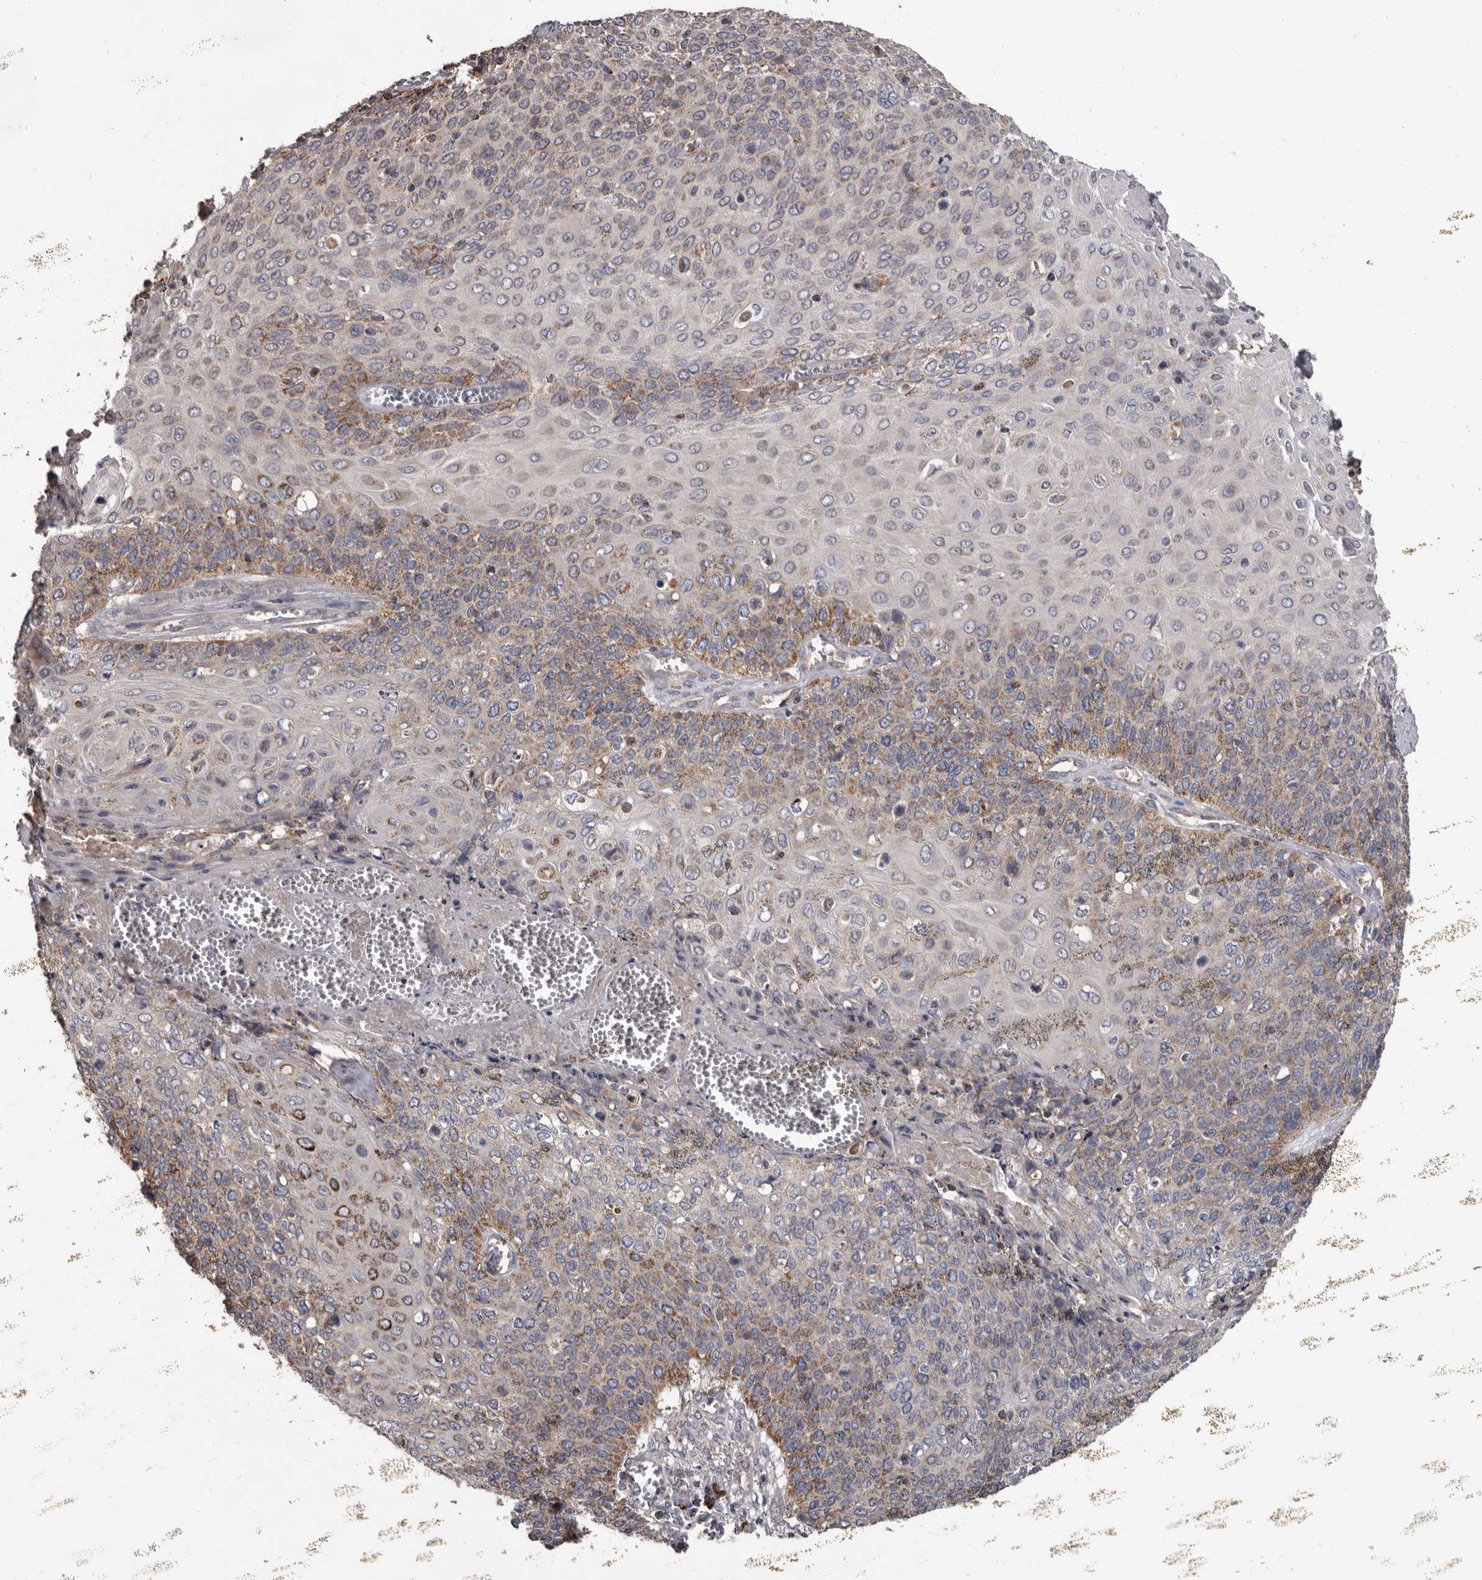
{"staining": {"intensity": "moderate", "quantity": "25%-75%", "location": "cytoplasmic/membranous"}, "tissue": "cervical cancer", "cell_type": "Tumor cells", "image_type": "cancer", "snomed": [{"axis": "morphology", "description": "Squamous cell carcinoma, NOS"}, {"axis": "topography", "description": "Cervix"}], "caption": "The histopathology image exhibits immunohistochemical staining of cervical squamous cell carcinoma. There is moderate cytoplasmic/membranous expression is identified in approximately 25%-75% of tumor cells.", "gene": "ALDH5A1", "patient": {"sex": "female", "age": 39}}